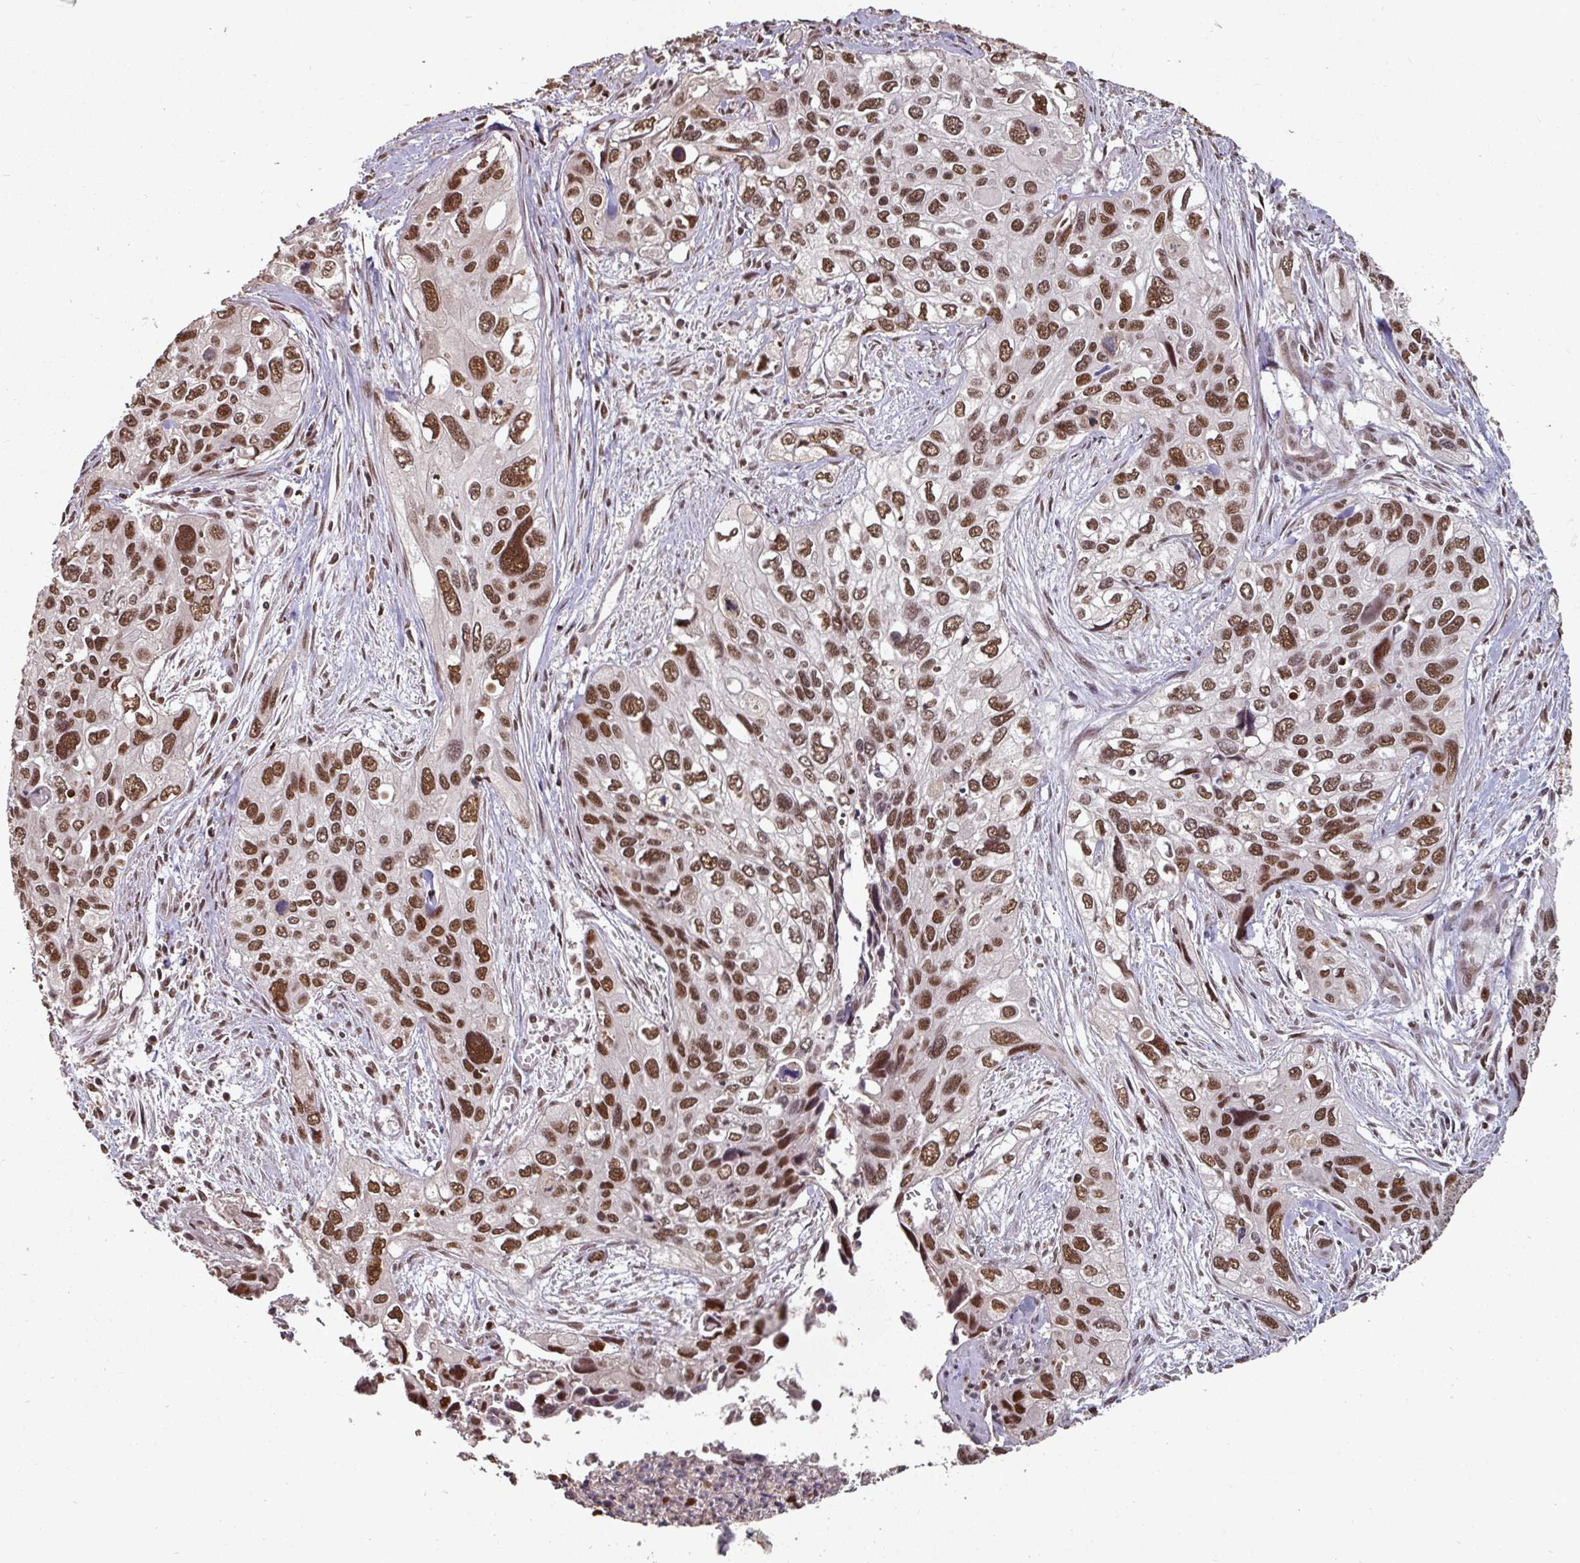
{"staining": {"intensity": "strong", "quantity": ">75%", "location": "nuclear"}, "tissue": "cervical cancer", "cell_type": "Tumor cells", "image_type": "cancer", "snomed": [{"axis": "morphology", "description": "Squamous cell carcinoma, NOS"}, {"axis": "topography", "description": "Cervix"}], "caption": "The micrograph demonstrates immunohistochemical staining of squamous cell carcinoma (cervical). There is strong nuclear positivity is appreciated in approximately >75% of tumor cells.", "gene": "POLD1", "patient": {"sex": "female", "age": 55}}